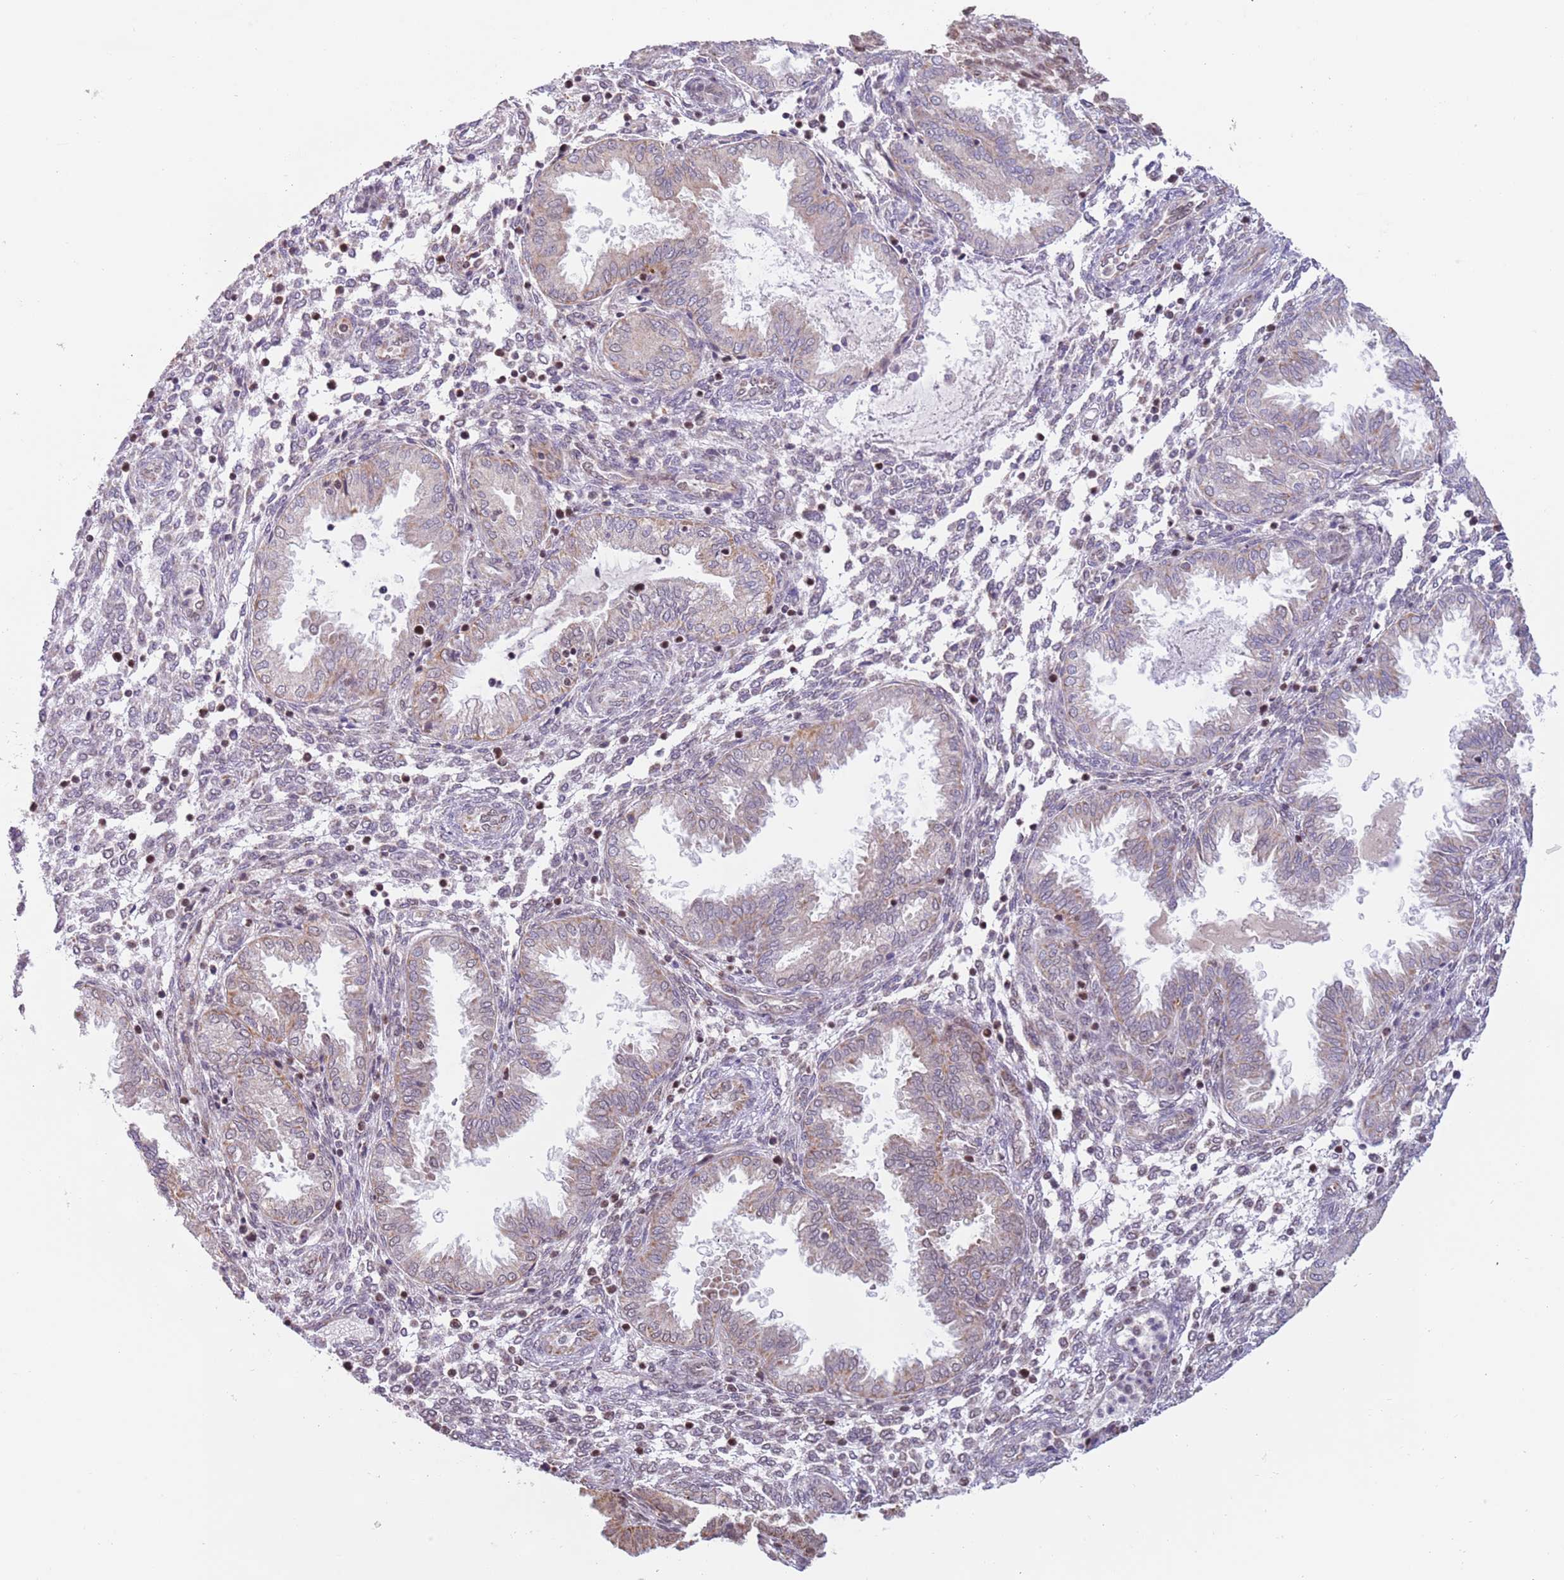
{"staining": {"intensity": "negative", "quantity": "none", "location": "none"}, "tissue": "endometrium", "cell_type": "Cells in endometrial stroma", "image_type": "normal", "snomed": [{"axis": "morphology", "description": "Normal tissue, NOS"}, {"axis": "topography", "description": "Endometrium"}], "caption": "Protein analysis of normal endometrium reveals no significant positivity in cells in endometrial stroma. (Immunohistochemistry (ihc), brightfield microscopy, high magnification).", "gene": "TIMM13", "patient": {"sex": "female", "age": 33}}